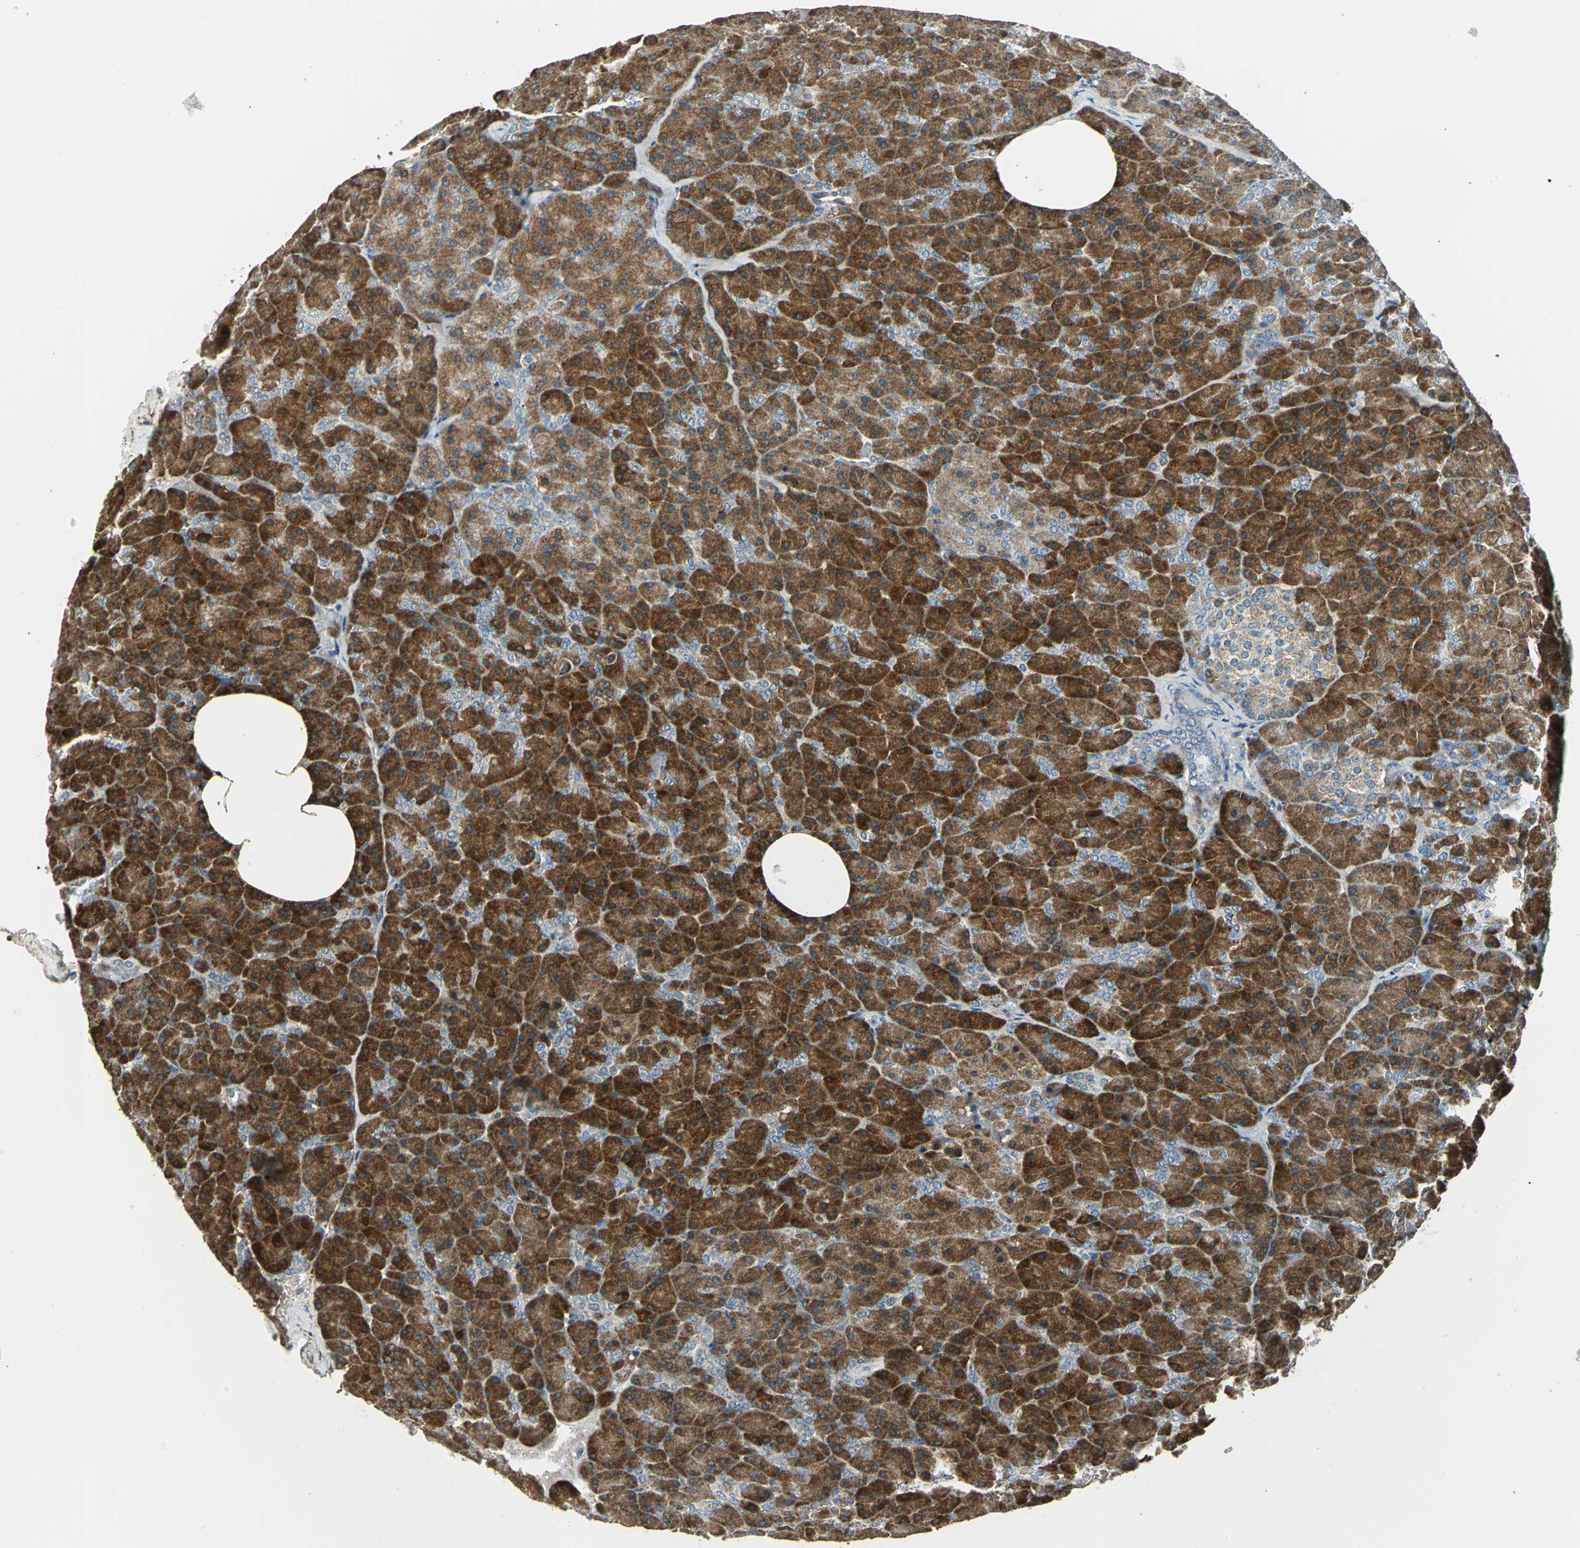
{"staining": {"intensity": "strong", "quantity": ">75%", "location": "cytoplasmic/membranous"}, "tissue": "pancreas", "cell_type": "Exocrine glandular cells", "image_type": "normal", "snomed": [{"axis": "morphology", "description": "Normal tissue, NOS"}, {"axis": "topography", "description": "Pancreas"}], "caption": "Unremarkable pancreas exhibits strong cytoplasmic/membranous staining in approximately >75% of exocrine glandular cells.", "gene": "DNAJB4", "patient": {"sex": "female", "age": 35}}